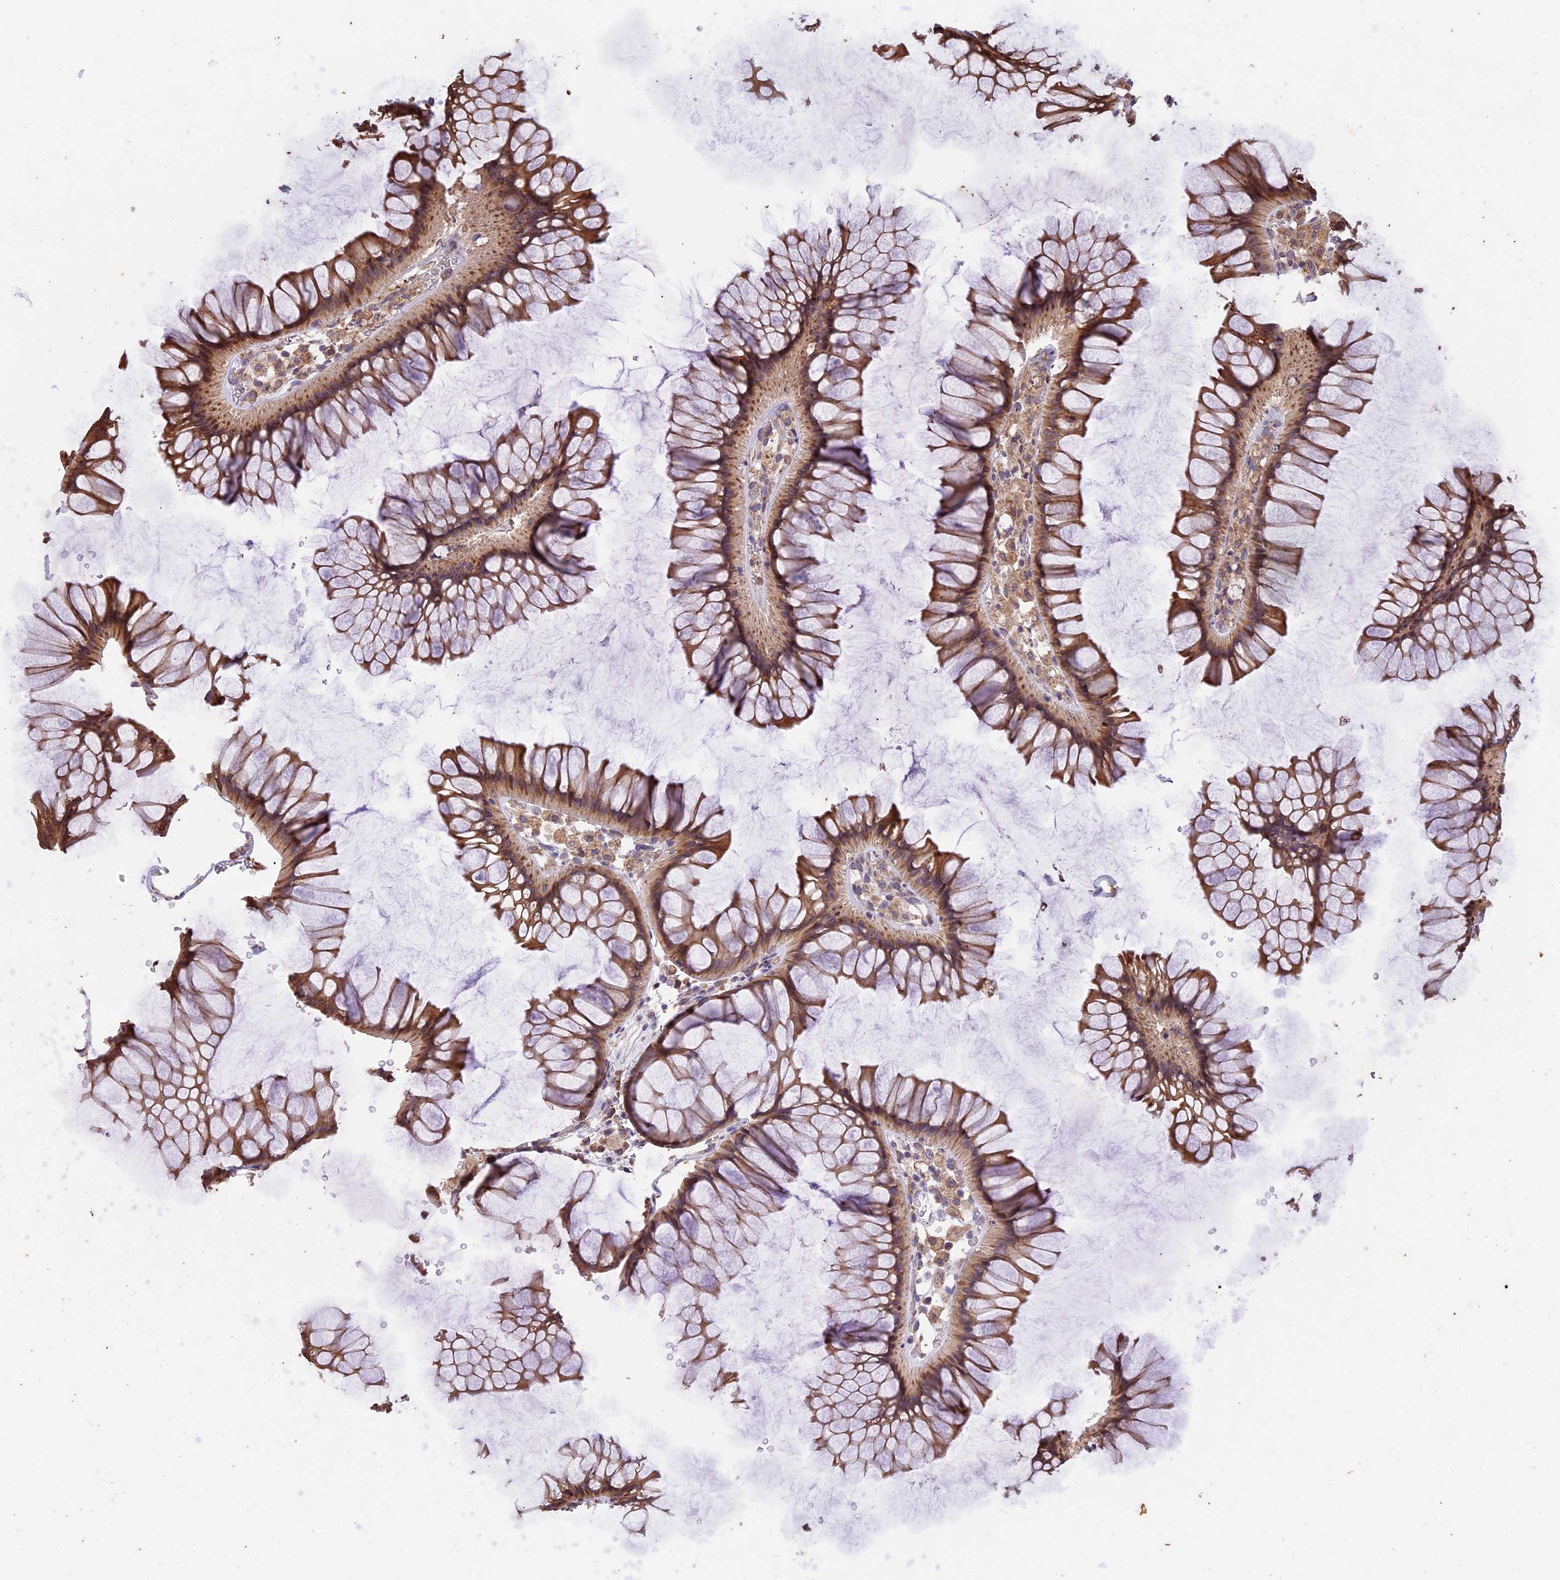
{"staining": {"intensity": "weak", "quantity": ">75%", "location": "cytoplasmic/membranous"}, "tissue": "colon", "cell_type": "Endothelial cells", "image_type": "normal", "snomed": [{"axis": "morphology", "description": "Normal tissue, NOS"}, {"axis": "topography", "description": "Colon"}], "caption": "DAB (3,3'-diaminobenzidine) immunohistochemical staining of normal colon shows weak cytoplasmic/membranous protein positivity in about >75% of endothelial cells.", "gene": "DMRTA2", "patient": {"sex": "female", "age": 82}}